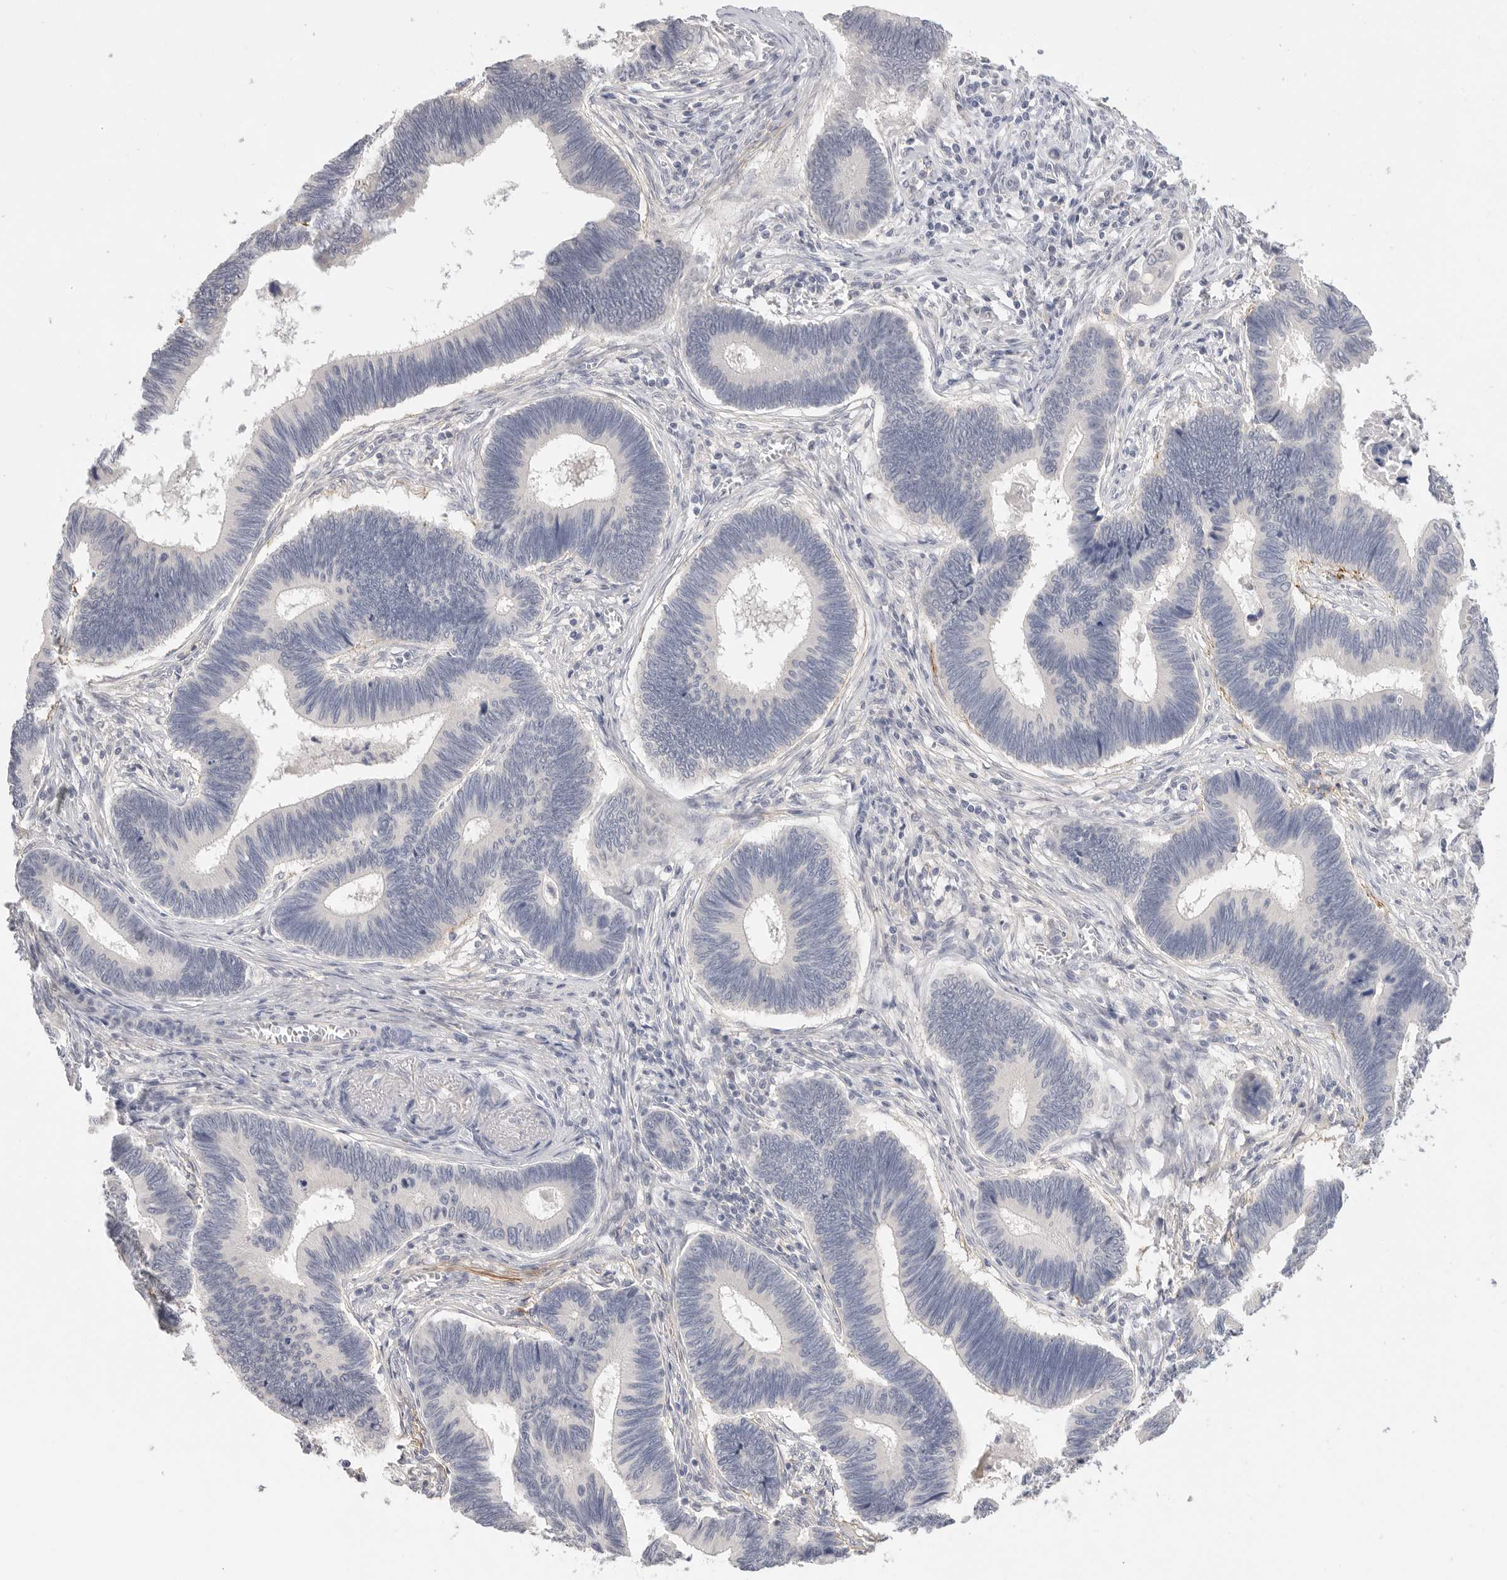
{"staining": {"intensity": "negative", "quantity": "none", "location": "none"}, "tissue": "pancreatic cancer", "cell_type": "Tumor cells", "image_type": "cancer", "snomed": [{"axis": "morphology", "description": "Adenocarcinoma, NOS"}, {"axis": "topography", "description": "Pancreas"}], "caption": "There is no significant expression in tumor cells of adenocarcinoma (pancreatic).", "gene": "FBN2", "patient": {"sex": "female", "age": 70}}